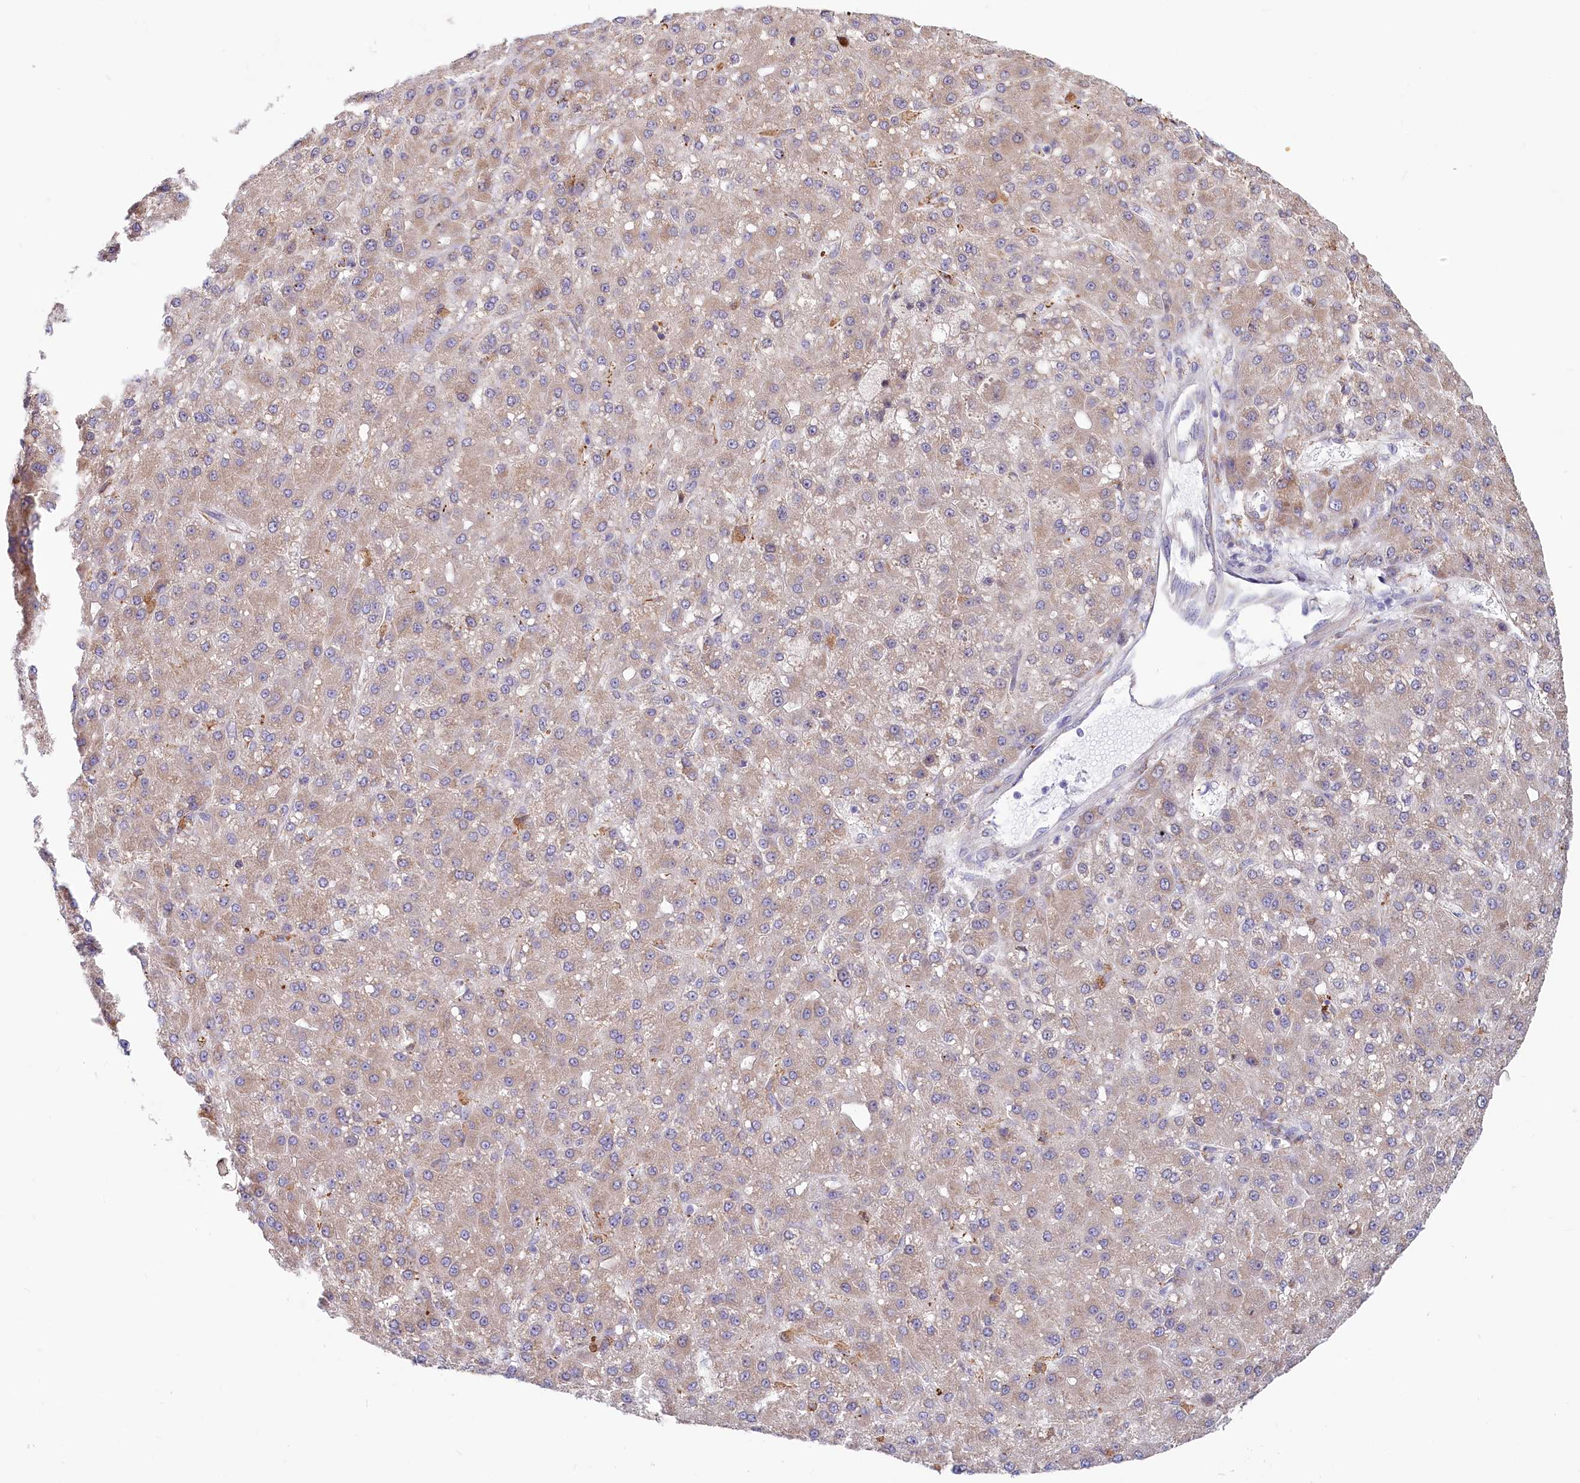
{"staining": {"intensity": "weak", "quantity": ">75%", "location": "cytoplasmic/membranous"}, "tissue": "liver cancer", "cell_type": "Tumor cells", "image_type": "cancer", "snomed": [{"axis": "morphology", "description": "Carcinoma, Hepatocellular, NOS"}, {"axis": "topography", "description": "Liver"}], "caption": "Protein staining of hepatocellular carcinoma (liver) tissue reveals weak cytoplasmic/membranous expression in approximately >75% of tumor cells. The staining was performed using DAB to visualize the protein expression in brown, while the nuclei were stained in blue with hematoxylin (Magnification: 20x).", "gene": "CHID1", "patient": {"sex": "male", "age": 67}}